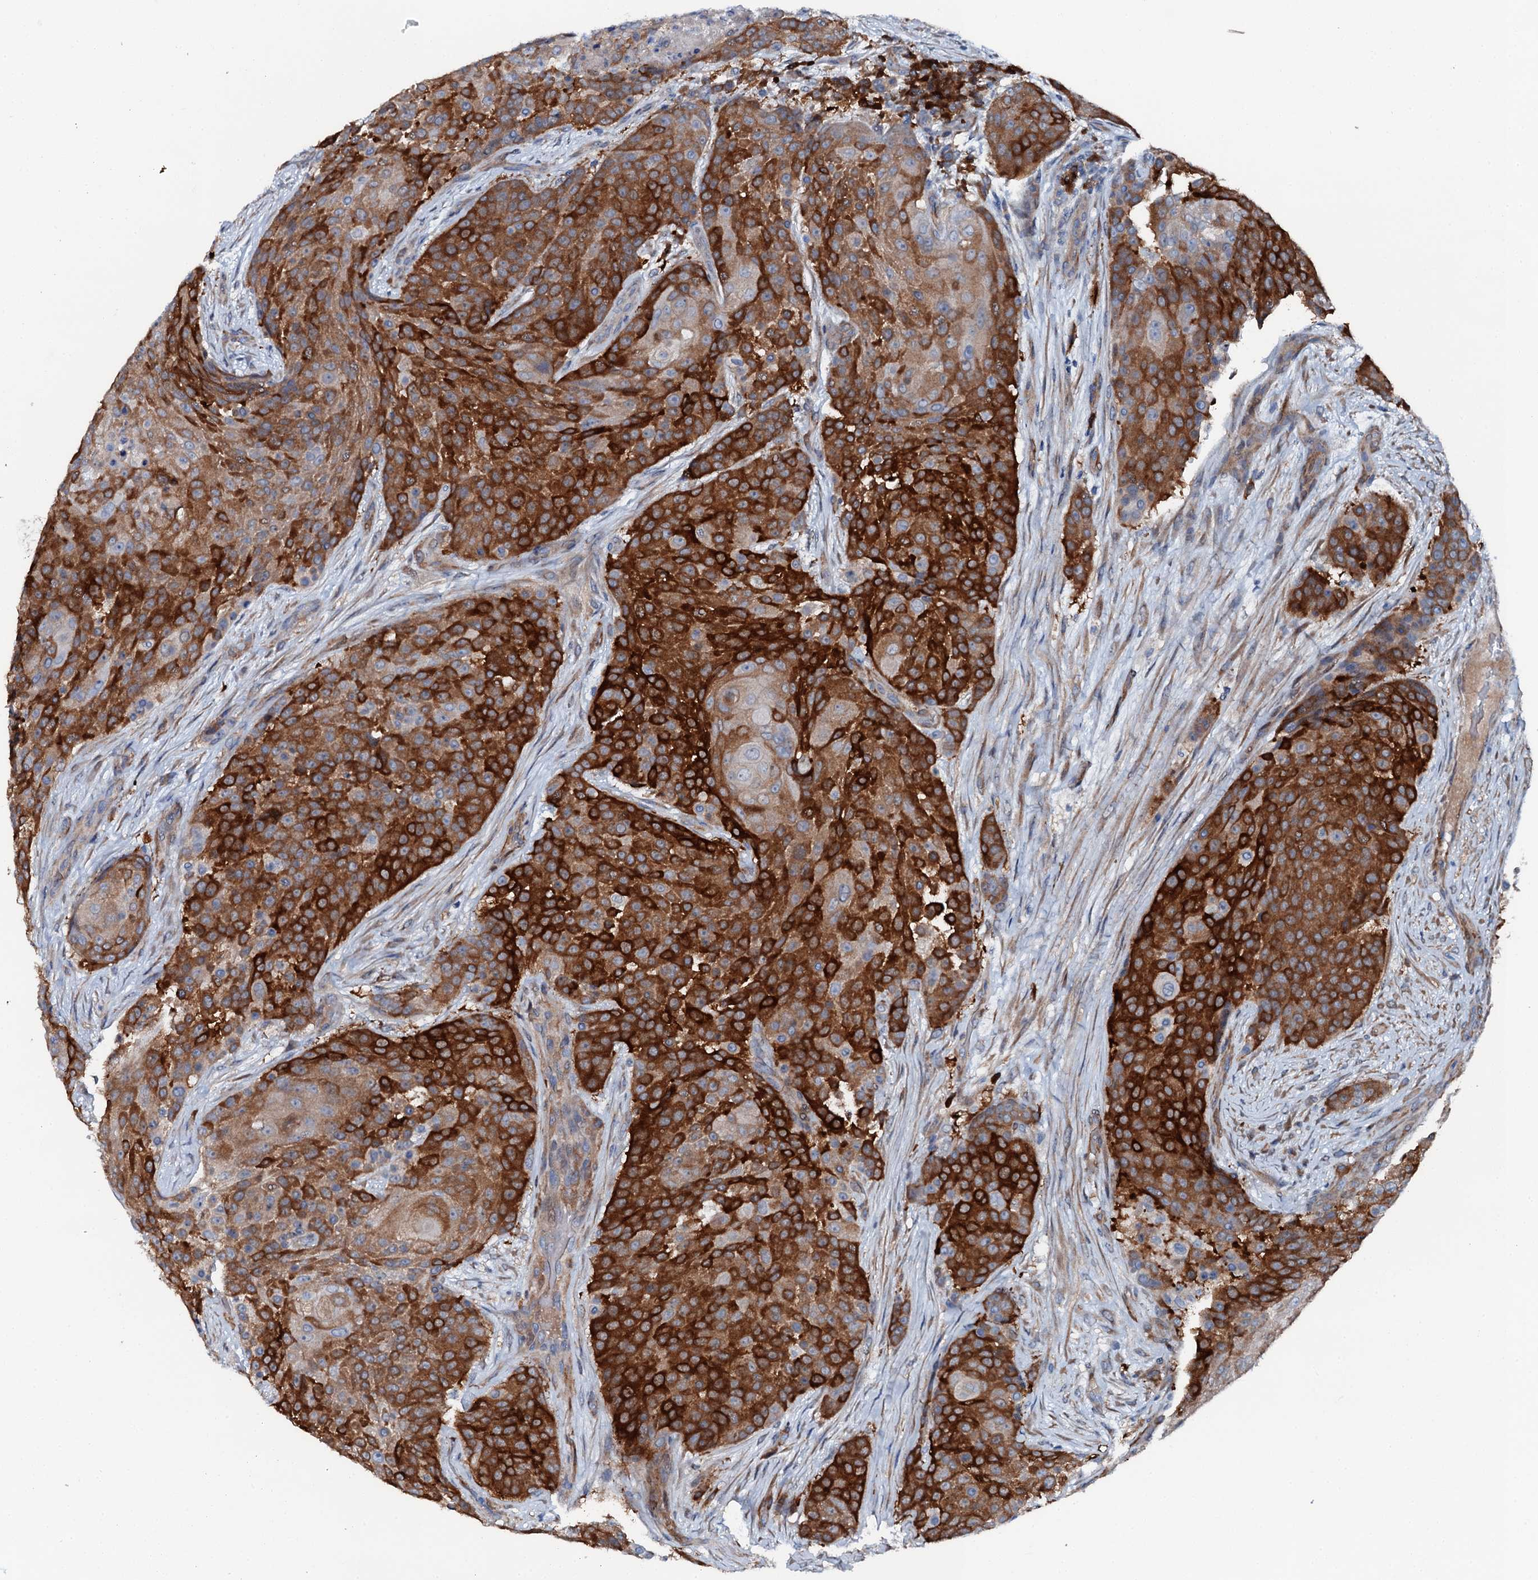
{"staining": {"intensity": "strong", "quantity": ">75%", "location": "cytoplasmic/membranous"}, "tissue": "urothelial cancer", "cell_type": "Tumor cells", "image_type": "cancer", "snomed": [{"axis": "morphology", "description": "Urothelial carcinoma, High grade"}, {"axis": "topography", "description": "Urinary bladder"}], "caption": "The photomicrograph exhibits immunohistochemical staining of high-grade urothelial carcinoma. There is strong cytoplasmic/membranous positivity is appreciated in approximately >75% of tumor cells. (DAB (3,3'-diaminobenzidine) IHC with brightfield microscopy, high magnification).", "gene": "GFOD2", "patient": {"sex": "female", "age": 63}}